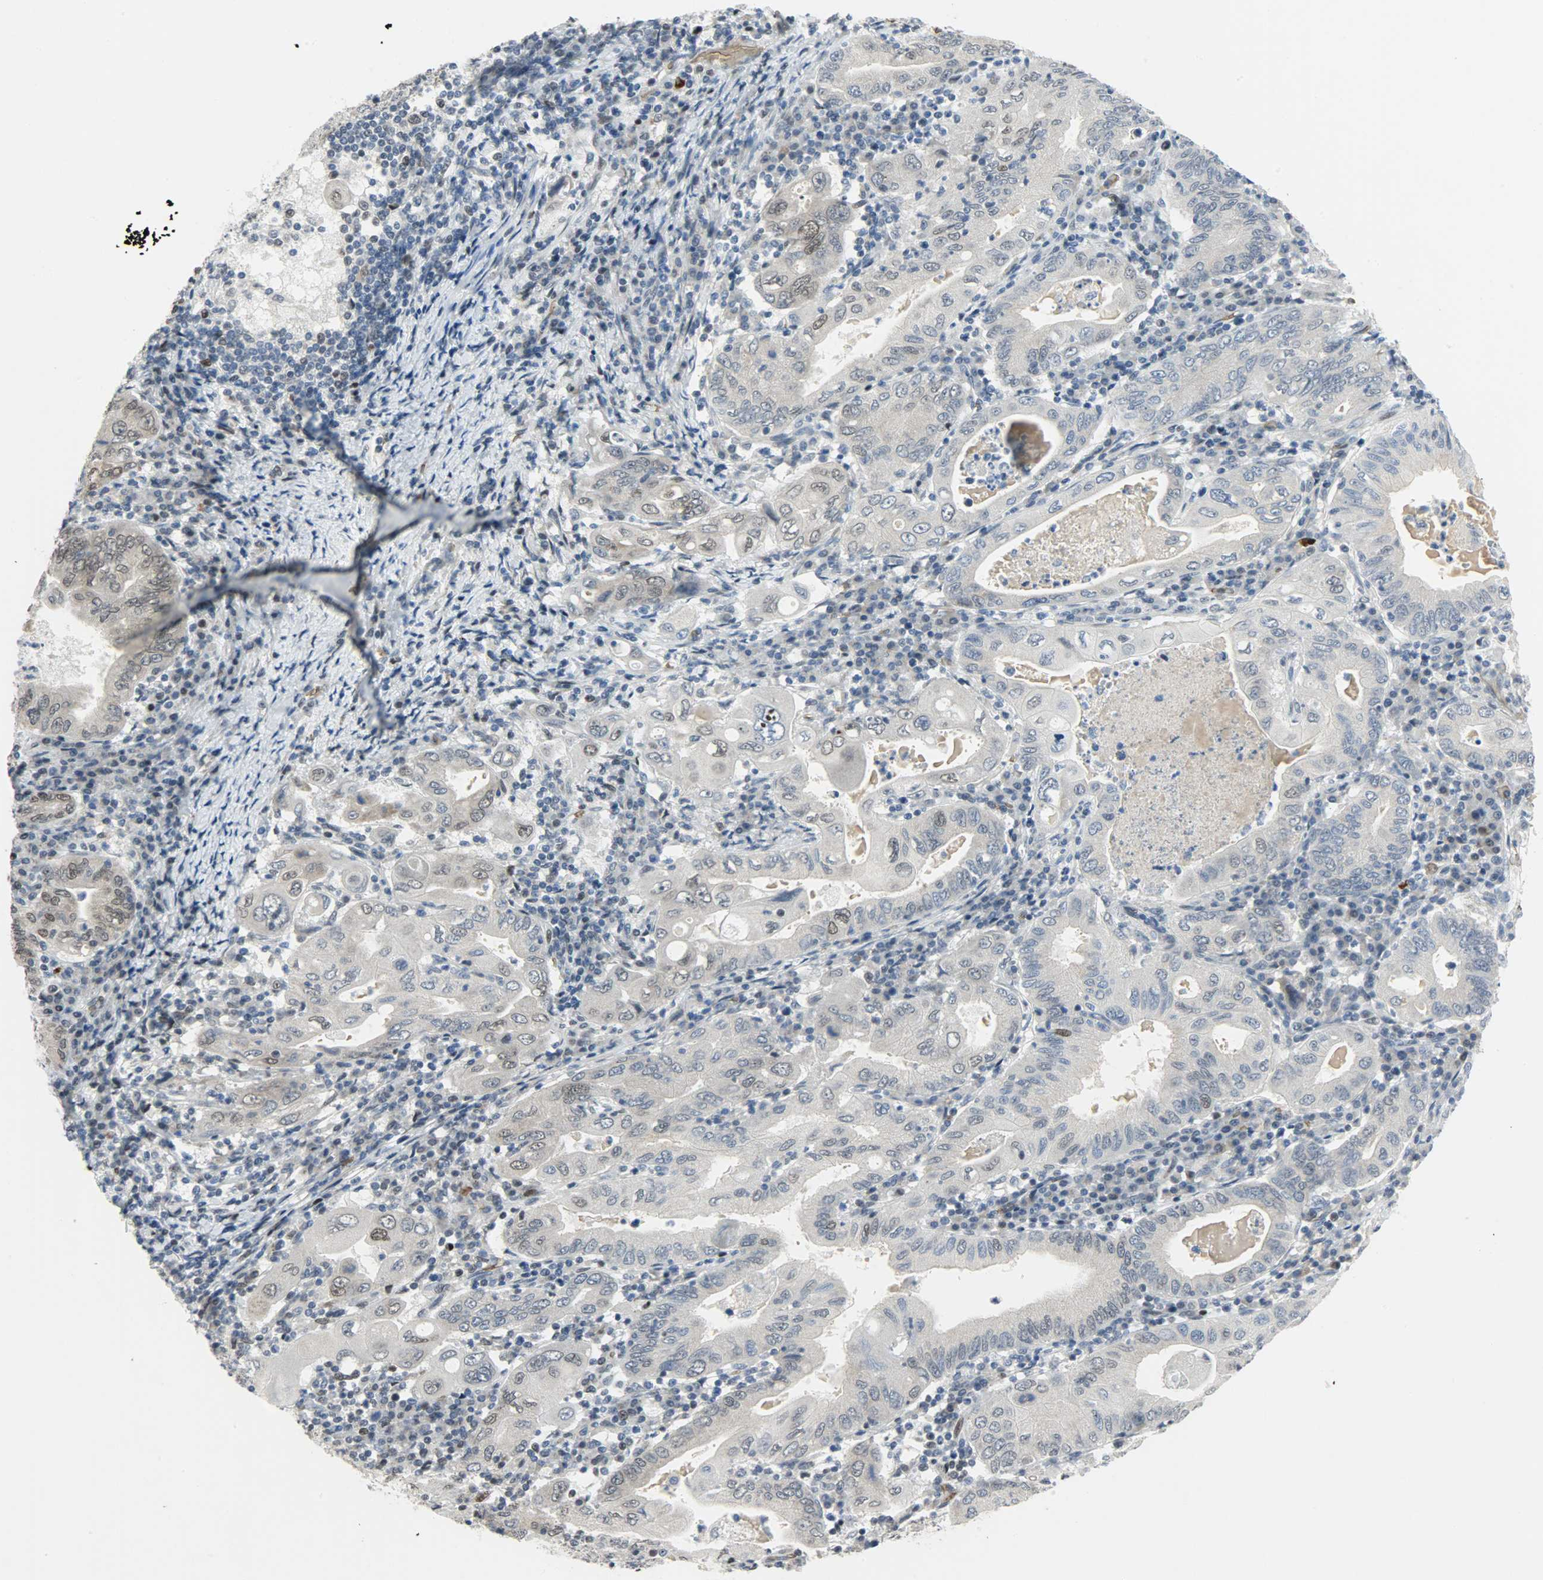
{"staining": {"intensity": "moderate", "quantity": ">75%", "location": "nuclear"}, "tissue": "stomach cancer", "cell_type": "Tumor cells", "image_type": "cancer", "snomed": [{"axis": "morphology", "description": "Normal tissue, NOS"}, {"axis": "morphology", "description": "Adenocarcinoma, NOS"}, {"axis": "topography", "description": "Esophagus"}, {"axis": "topography", "description": "Stomach, upper"}, {"axis": "topography", "description": "Peripheral nerve tissue"}], "caption": "Moderate nuclear staining is identified in about >75% of tumor cells in adenocarcinoma (stomach).", "gene": "SNAI1", "patient": {"sex": "male", "age": 62}}